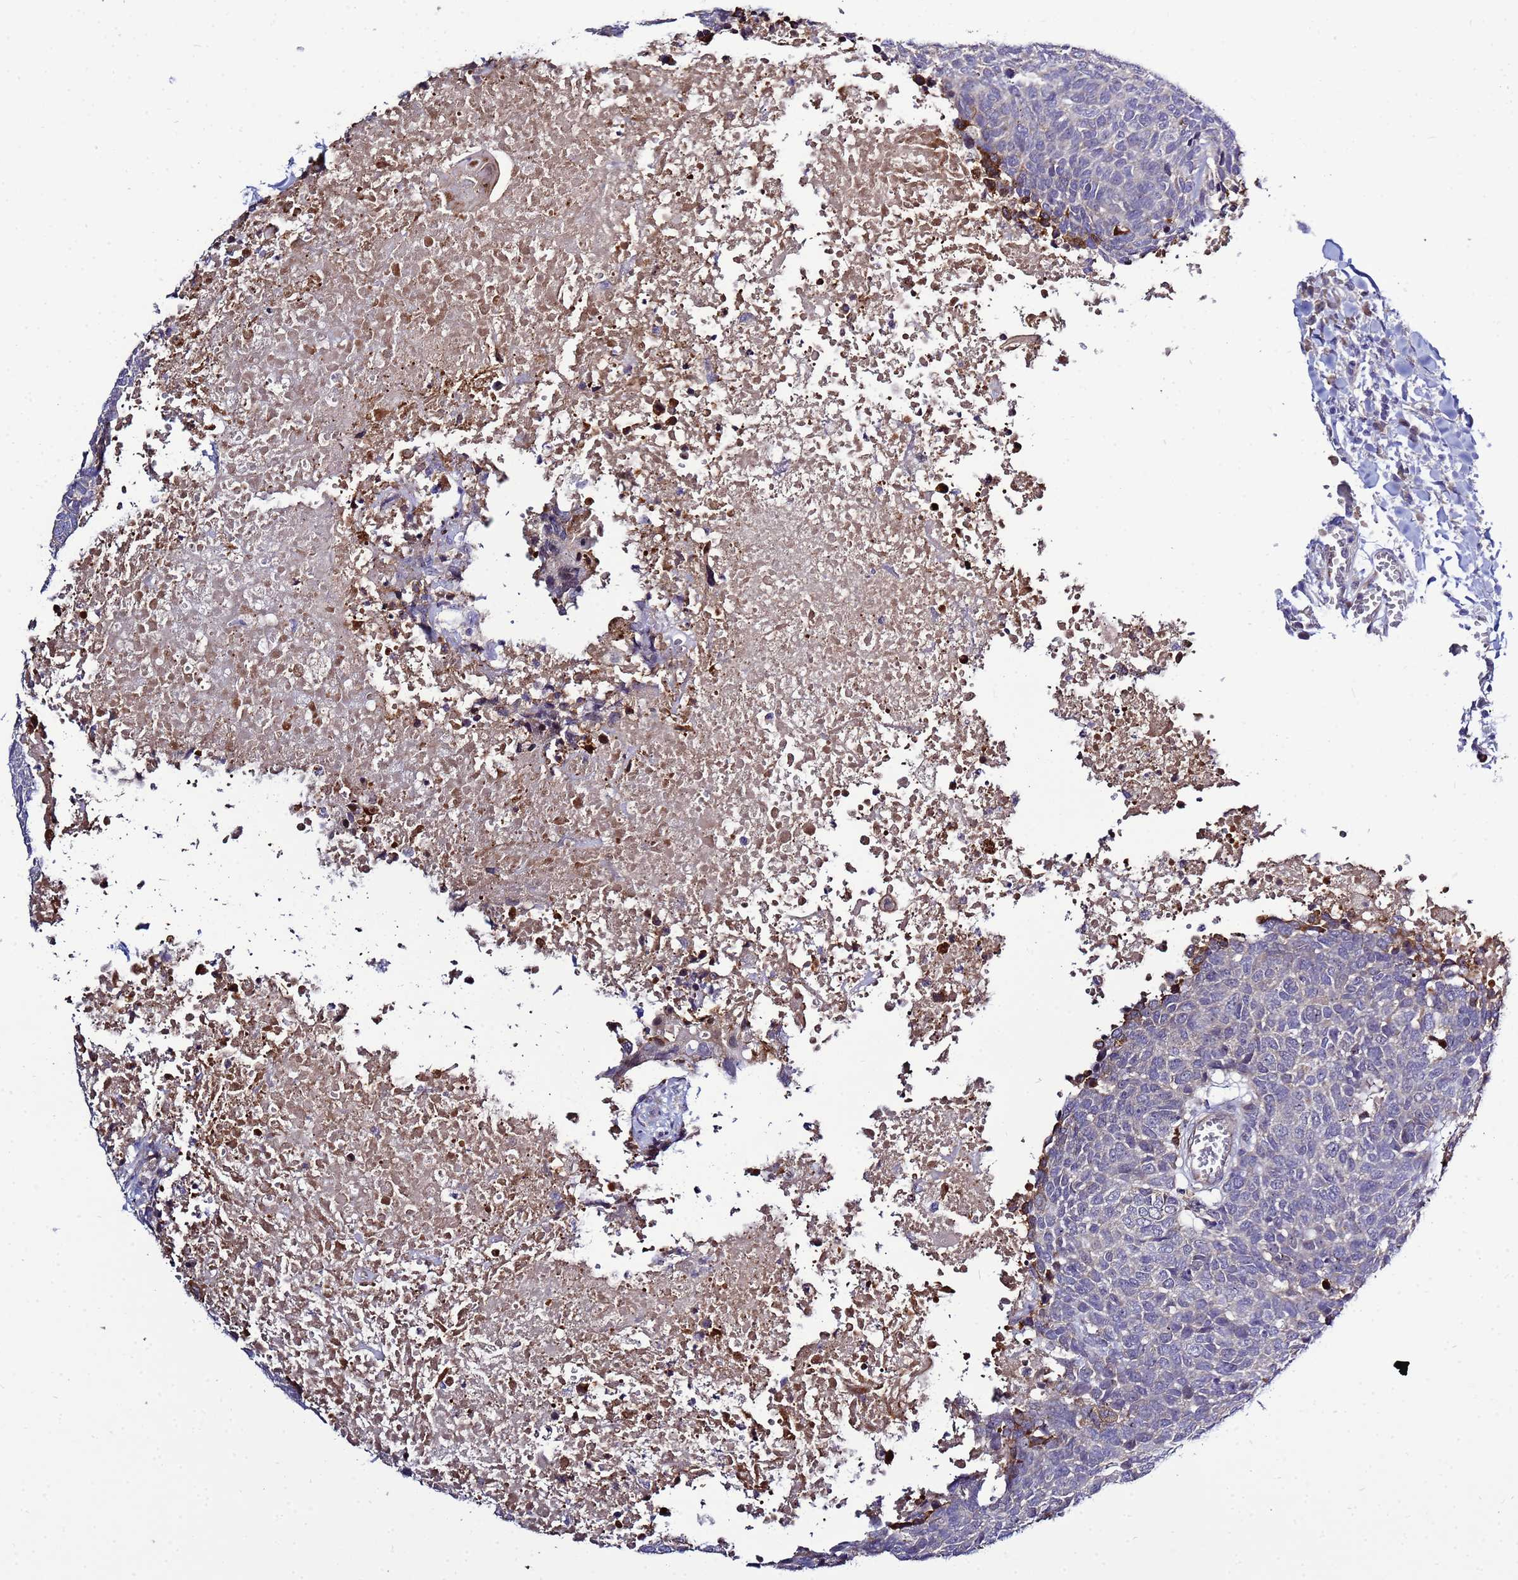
{"staining": {"intensity": "negative", "quantity": "none", "location": "none"}, "tissue": "head and neck cancer", "cell_type": "Tumor cells", "image_type": "cancer", "snomed": [{"axis": "morphology", "description": "Squamous cell carcinoma, NOS"}, {"axis": "topography", "description": "Head-Neck"}], "caption": "There is no significant staining in tumor cells of head and neck cancer. (DAB IHC, high magnification).", "gene": "NOL8", "patient": {"sex": "male", "age": 66}}